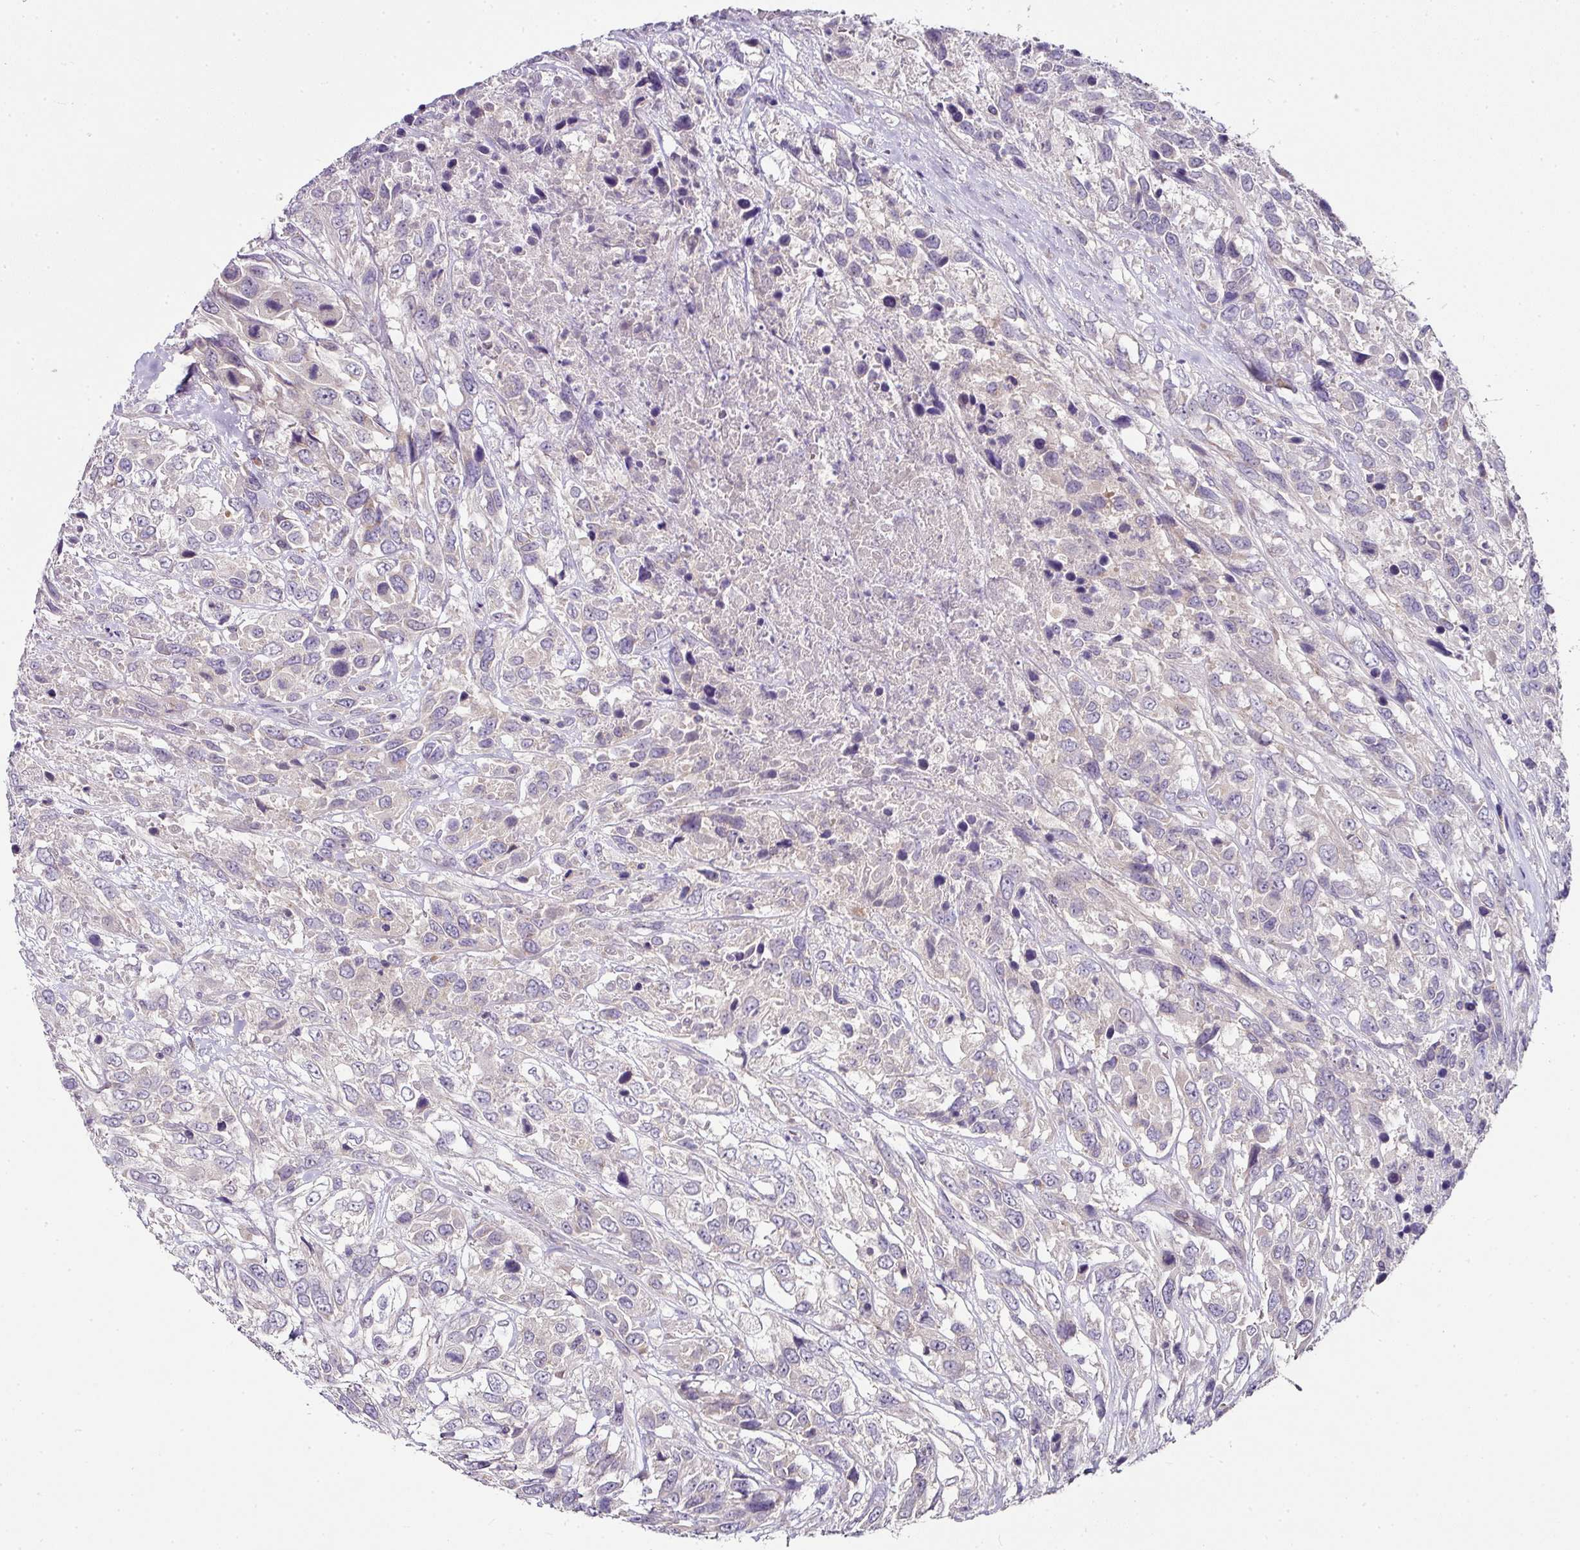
{"staining": {"intensity": "negative", "quantity": "none", "location": "none"}, "tissue": "urothelial cancer", "cell_type": "Tumor cells", "image_type": "cancer", "snomed": [{"axis": "morphology", "description": "Urothelial carcinoma, High grade"}, {"axis": "topography", "description": "Urinary bladder"}], "caption": "High-grade urothelial carcinoma was stained to show a protein in brown. There is no significant expression in tumor cells.", "gene": "SKIC2", "patient": {"sex": "female", "age": 70}}